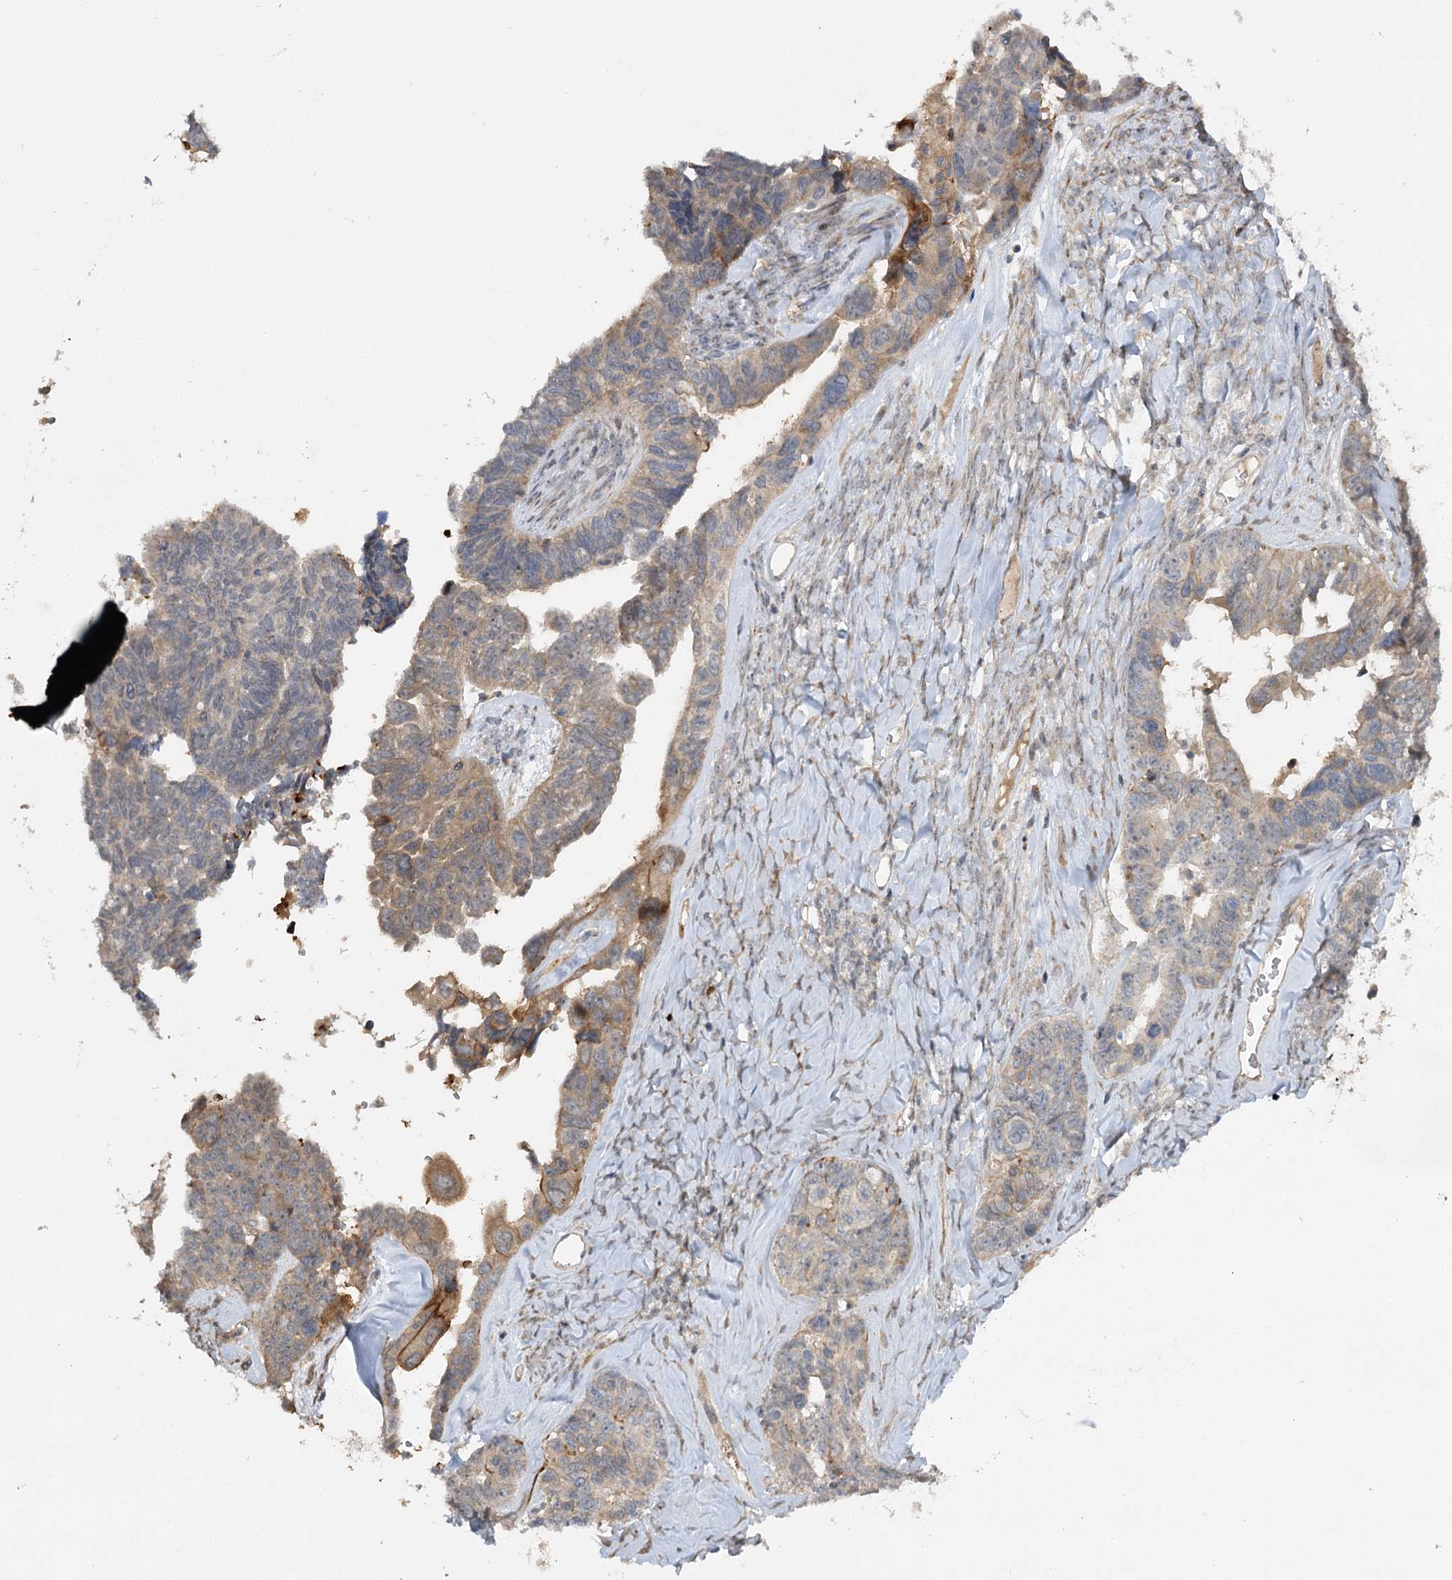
{"staining": {"intensity": "weak", "quantity": "25%-75%", "location": "cytoplasmic/membranous"}, "tissue": "ovarian cancer", "cell_type": "Tumor cells", "image_type": "cancer", "snomed": [{"axis": "morphology", "description": "Cystadenocarcinoma, serous, NOS"}, {"axis": "topography", "description": "Ovary"}], "caption": "Brown immunohistochemical staining in serous cystadenocarcinoma (ovarian) reveals weak cytoplasmic/membranous expression in approximately 25%-75% of tumor cells.", "gene": "KCNN2", "patient": {"sex": "female", "age": 79}}